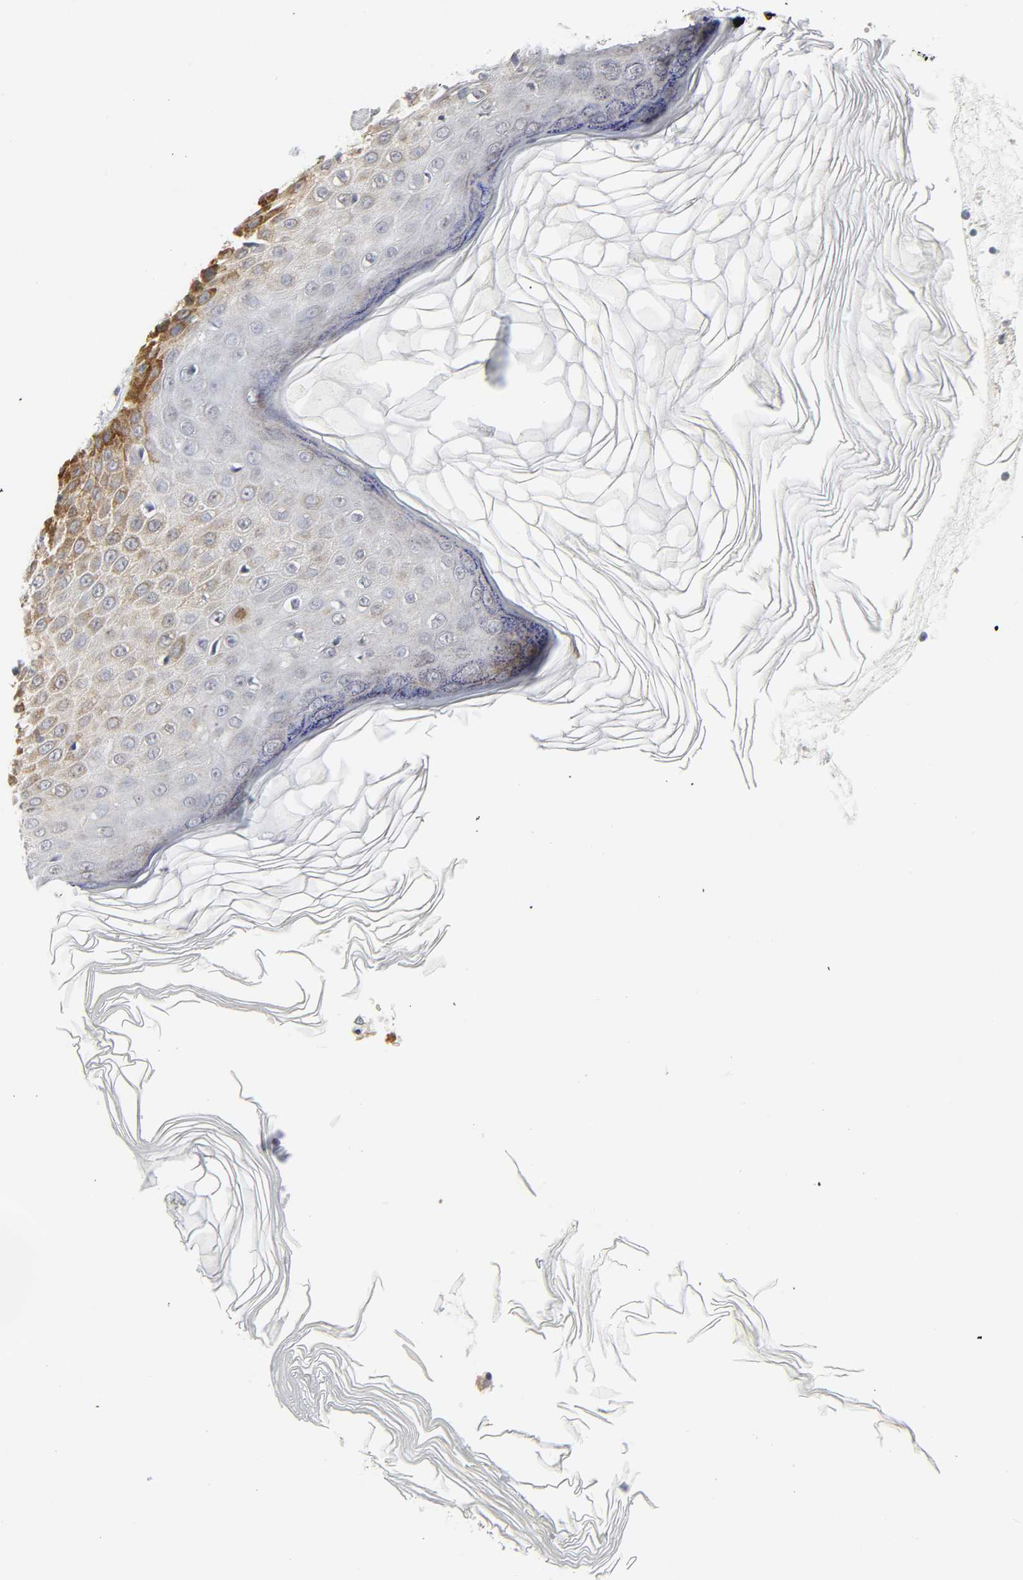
{"staining": {"intensity": "moderate", "quantity": "25%-75%", "location": "cytoplasmic/membranous"}, "tissue": "skin cancer", "cell_type": "Tumor cells", "image_type": "cancer", "snomed": [{"axis": "morphology", "description": "Squamous cell carcinoma, NOS"}, {"axis": "topography", "description": "Skin"}], "caption": "Immunohistochemistry (DAB) staining of skin squamous cell carcinoma demonstrates moderate cytoplasmic/membranous protein expression in approximately 25%-75% of tumor cells.", "gene": "DOCK1", "patient": {"sex": "female", "age": 78}}